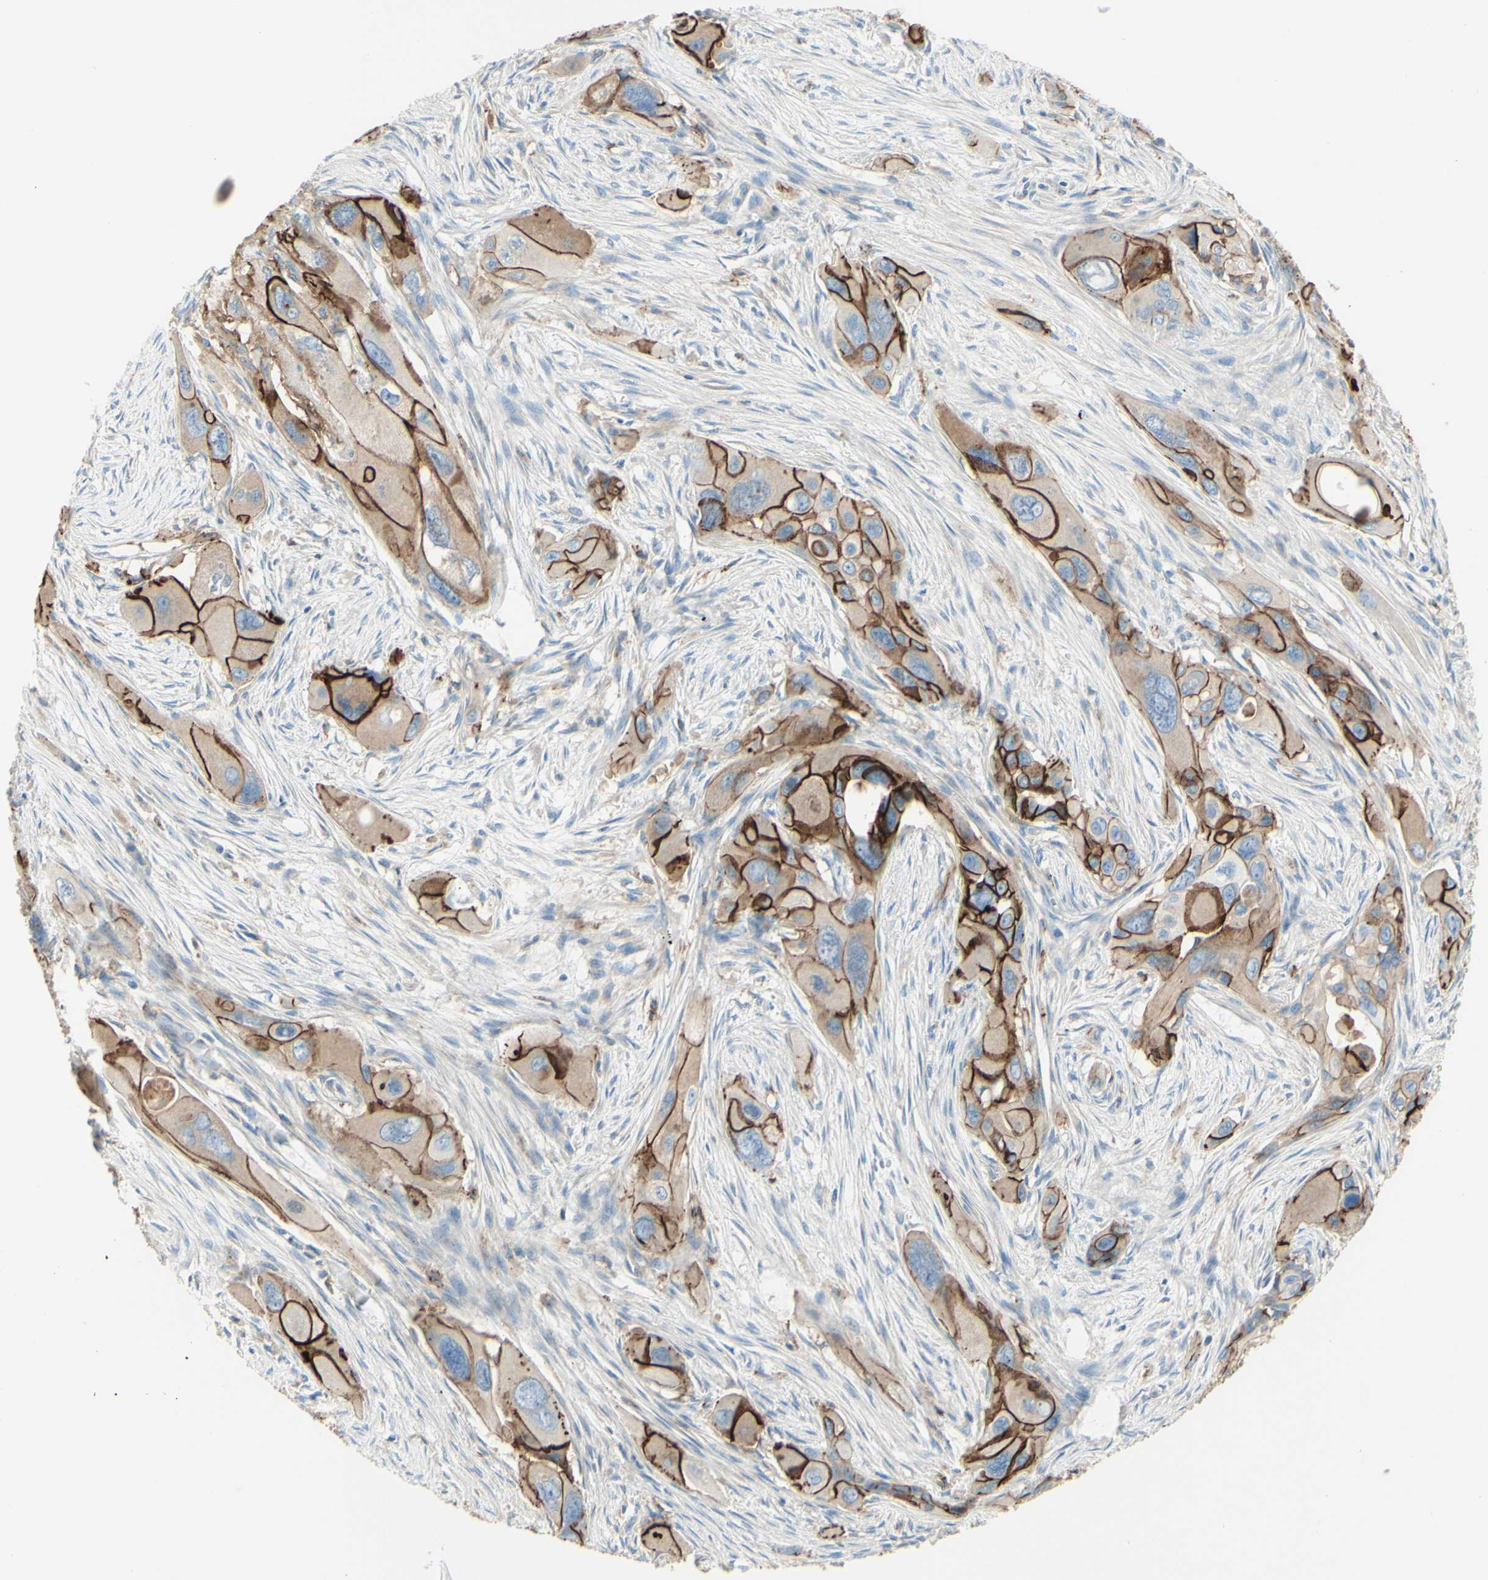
{"staining": {"intensity": "strong", "quantity": "25%-75%", "location": "cytoplasmic/membranous"}, "tissue": "pancreatic cancer", "cell_type": "Tumor cells", "image_type": "cancer", "snomed": [{"axis": "morphology", "description": "Adenocarcinoma, NOS"}, {"axis": "topography", "description": "Pancreas"}], "caption": "Immunohistochemistry histopathology image of neoplastic tissue: human pancreatic cancer (adenocarcinoma) stained using immunohistochemistry demonstrates high levels of strong protein expression localized specifically in the cytoplasmic/membranous of tumor cells, appearing as a cytoplasmic/membranous brown color.", "gene": "ALCAM", "patient": {"sex": "male", "age": 73}}